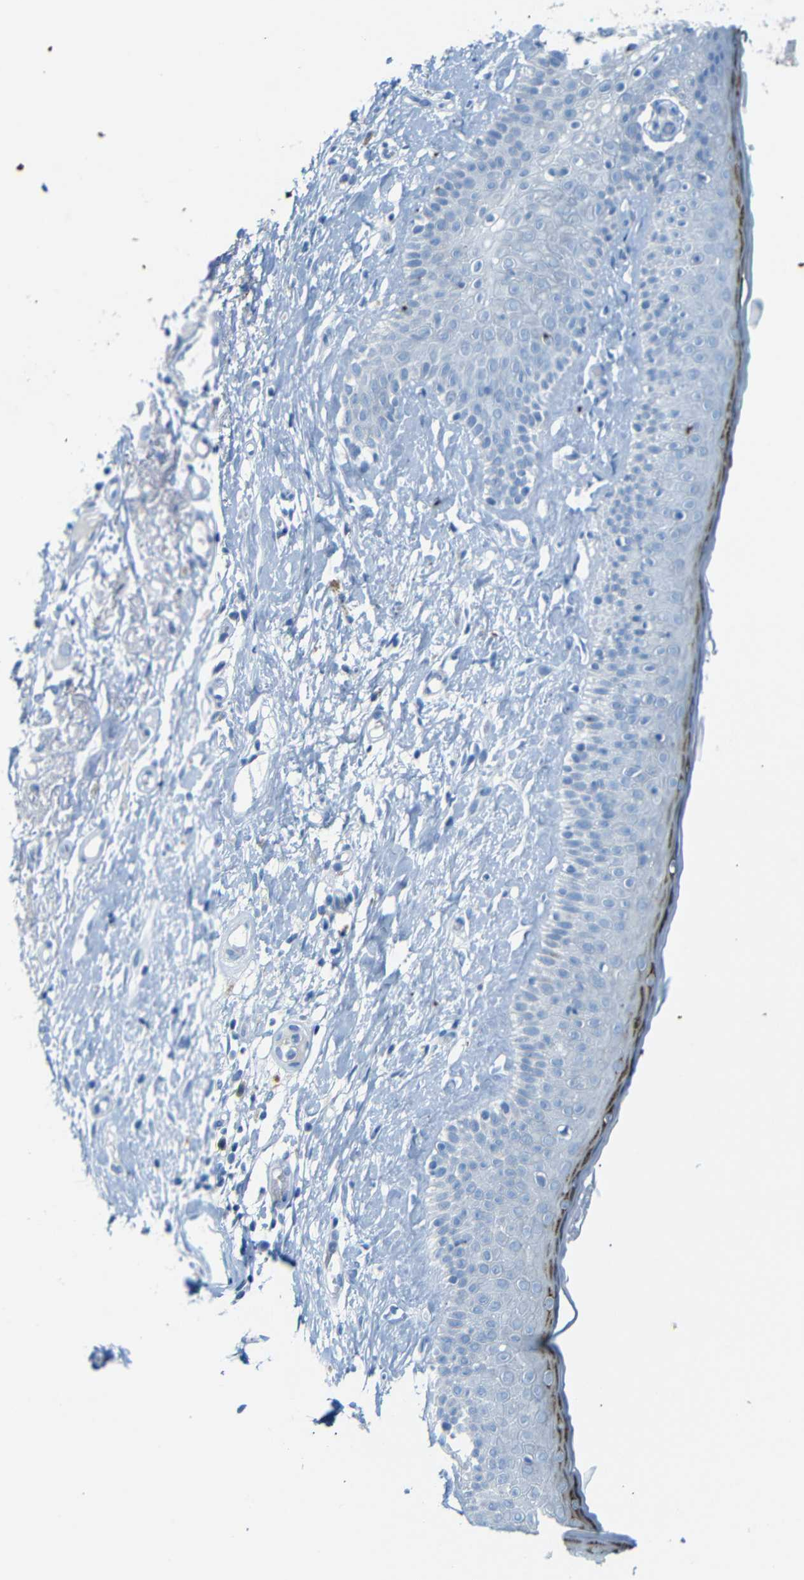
{"staining": {"intensity": "weak", "quantity": "<25%", "location": "cytoplasmic/membranous"}, "tissue": "skin cancer", "cell_type": "Tumor cells", "image_type": "cancer", "snomed": [{"axis": "morphology", "description": "Basal cell carcinoma"}, {"axis": "topography", "description": "Skin"}], "caption": "DAB (3,3'-diaminobenzidine) immunohistochemical staining of skin cancer displays no significant positivity in tumor cells.", "gene": "FCRL1", "patient": {"sex": "female", "age": 84}}